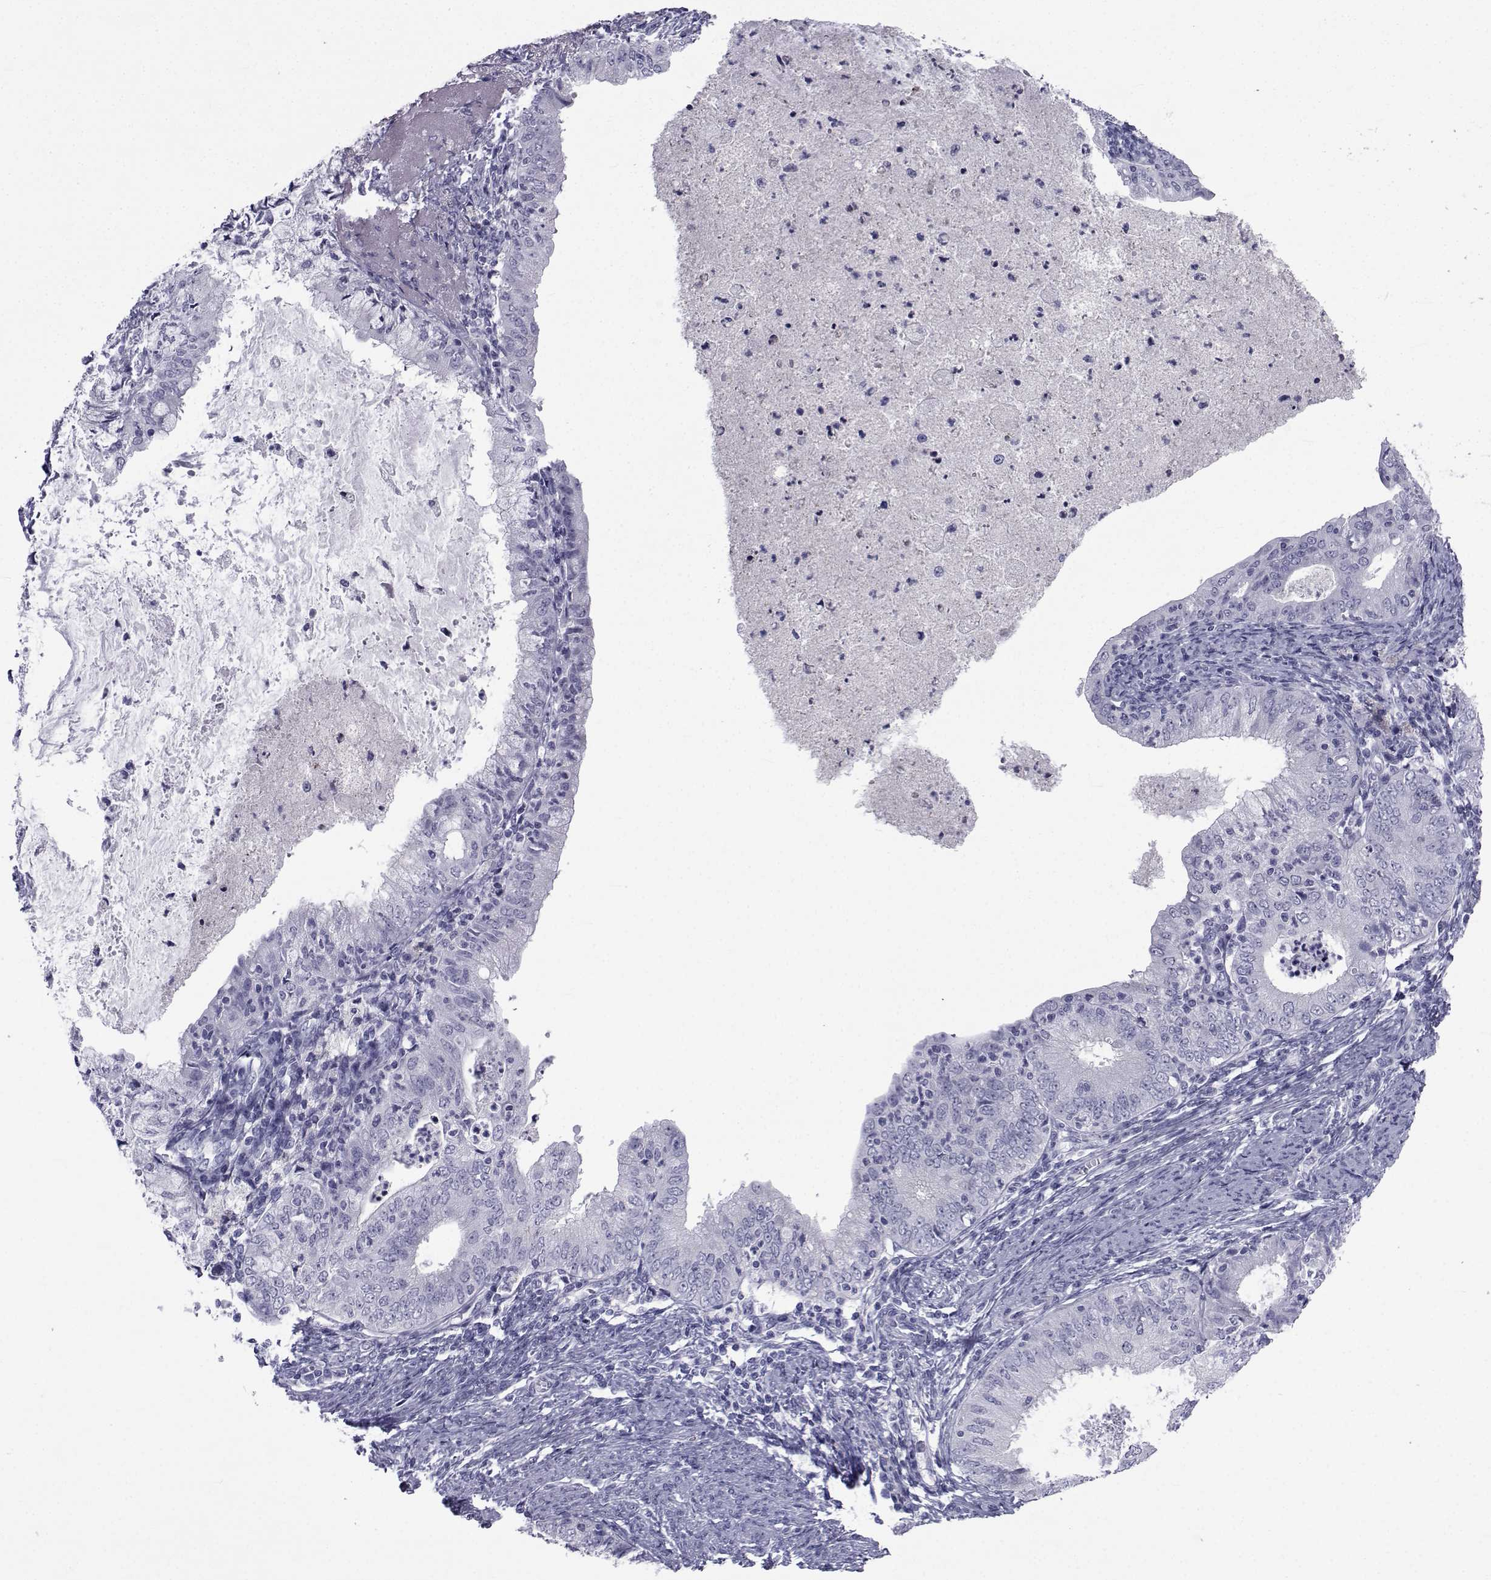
{"staining": {"intensity": "negative", "quantity": "none", "location": "none"}, "tissue": "endometrial cancer", "cell_type": "Tumor cells", "image_type": "cancer", "snomed": [{"axis": "morphology", "description": "Adenocarcinoma, NOS"}, {"axis": "topography", "description": "Endometrium"}], "caption": "Immunohistochemistry (IHC) micrograph of neoplastic tissue: endometrial cancer (adenocarcinoma) stained with DAB shows no significant protein expression in tumor cells.", "gene": "PDE6H", "patient": {"sex": "female", "age": 57}}